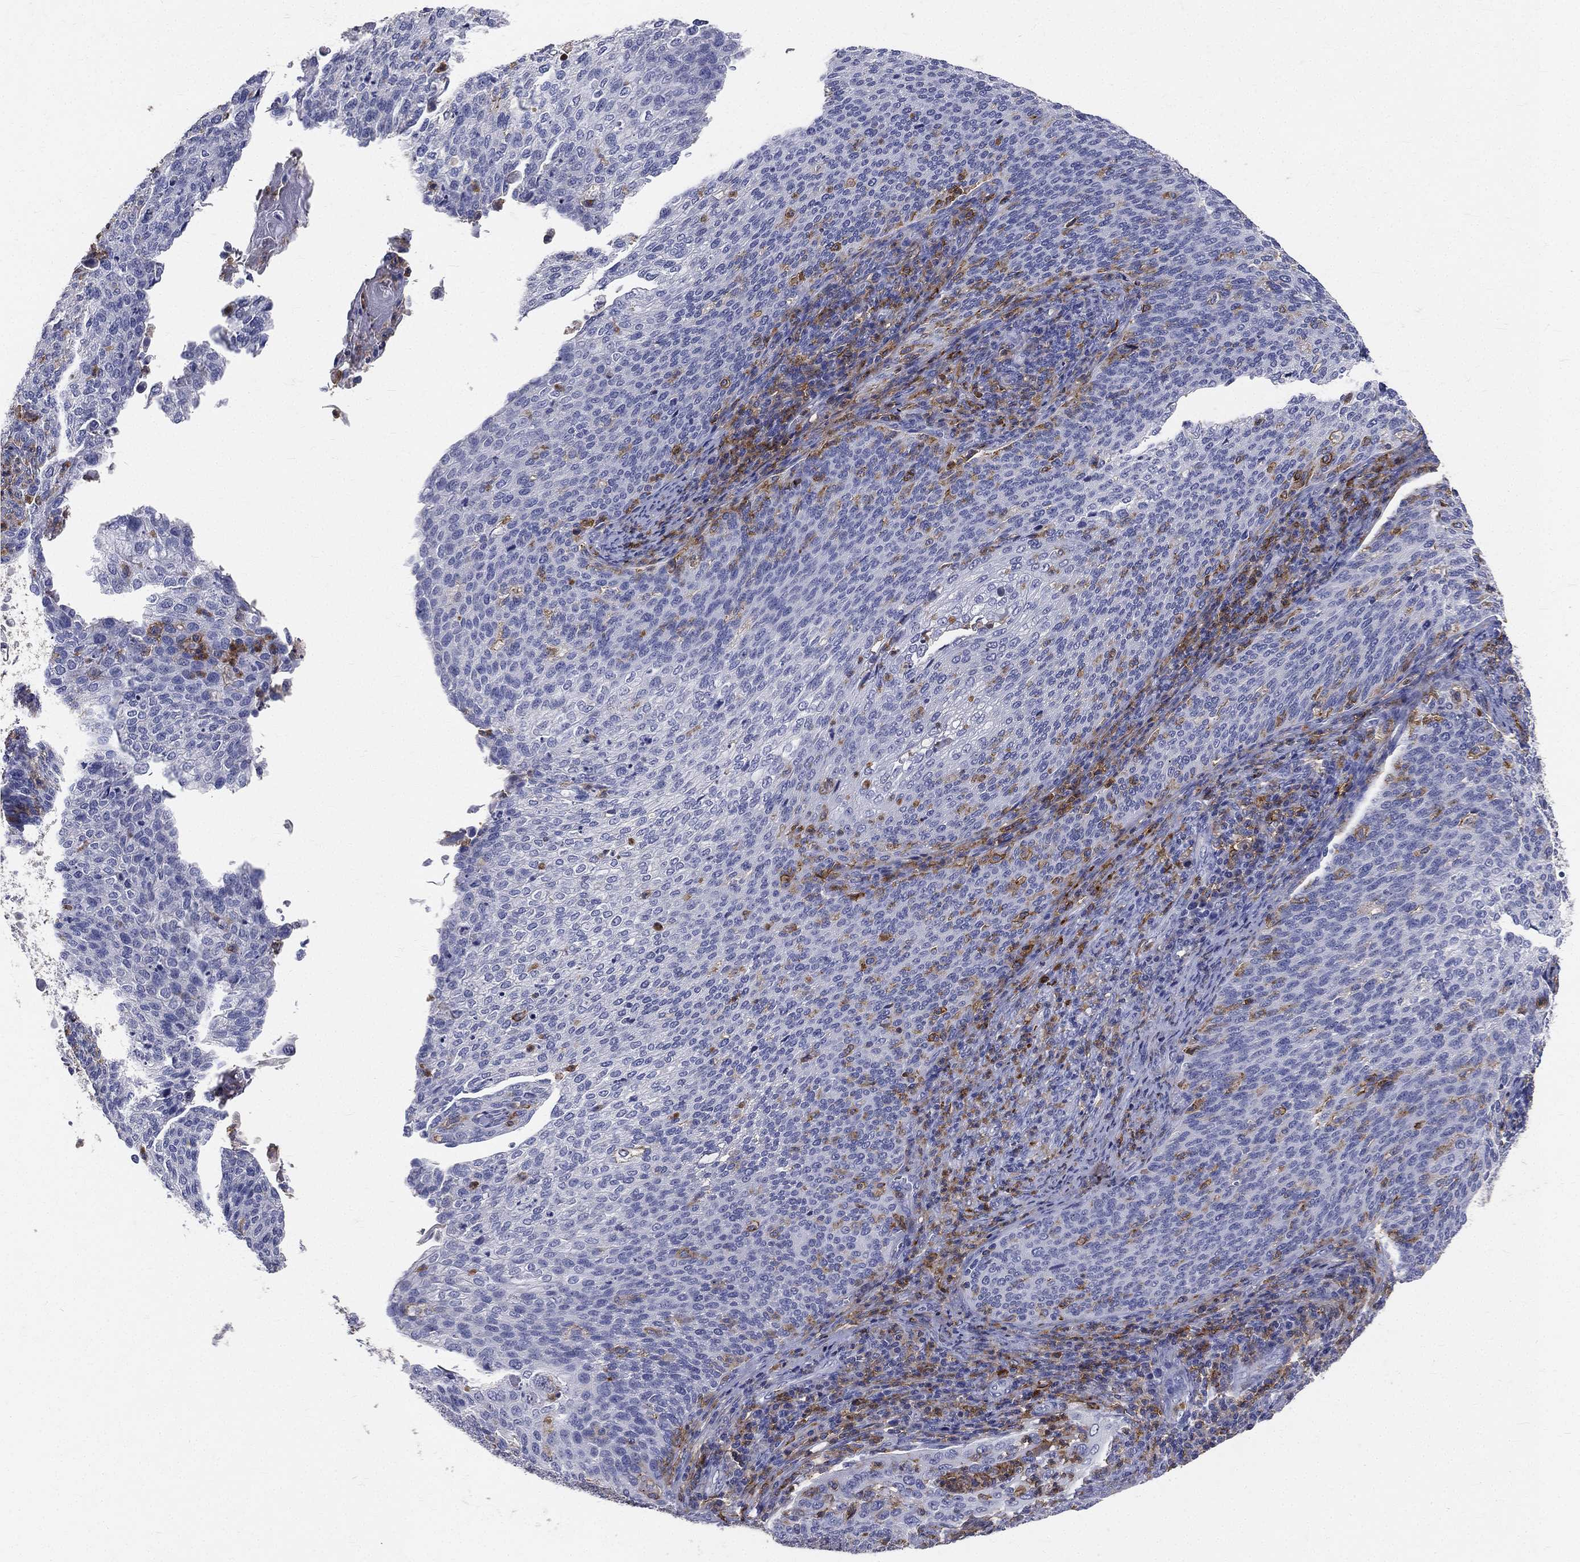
{"staining": {"intensity": "negative", "quantity": "none", "location": "none"}, "tissue": "cervical cancer", "cell_type": "Tumor cells", "image_type": "cancer", "snomed": [{"axis": "morphology", "description": "Squamous cell carcinoma, NOS"}, {"axis": "topography", "description": "Cervix"}], "caption": "A photomicrograph of human cervical cancer is negative for staining in tumor cells. (Immunohistochemistry (ihc), brightfield microscopy, high magnification).", "gene": "CD33", "patient": {"sex": "female", "age": 52}}